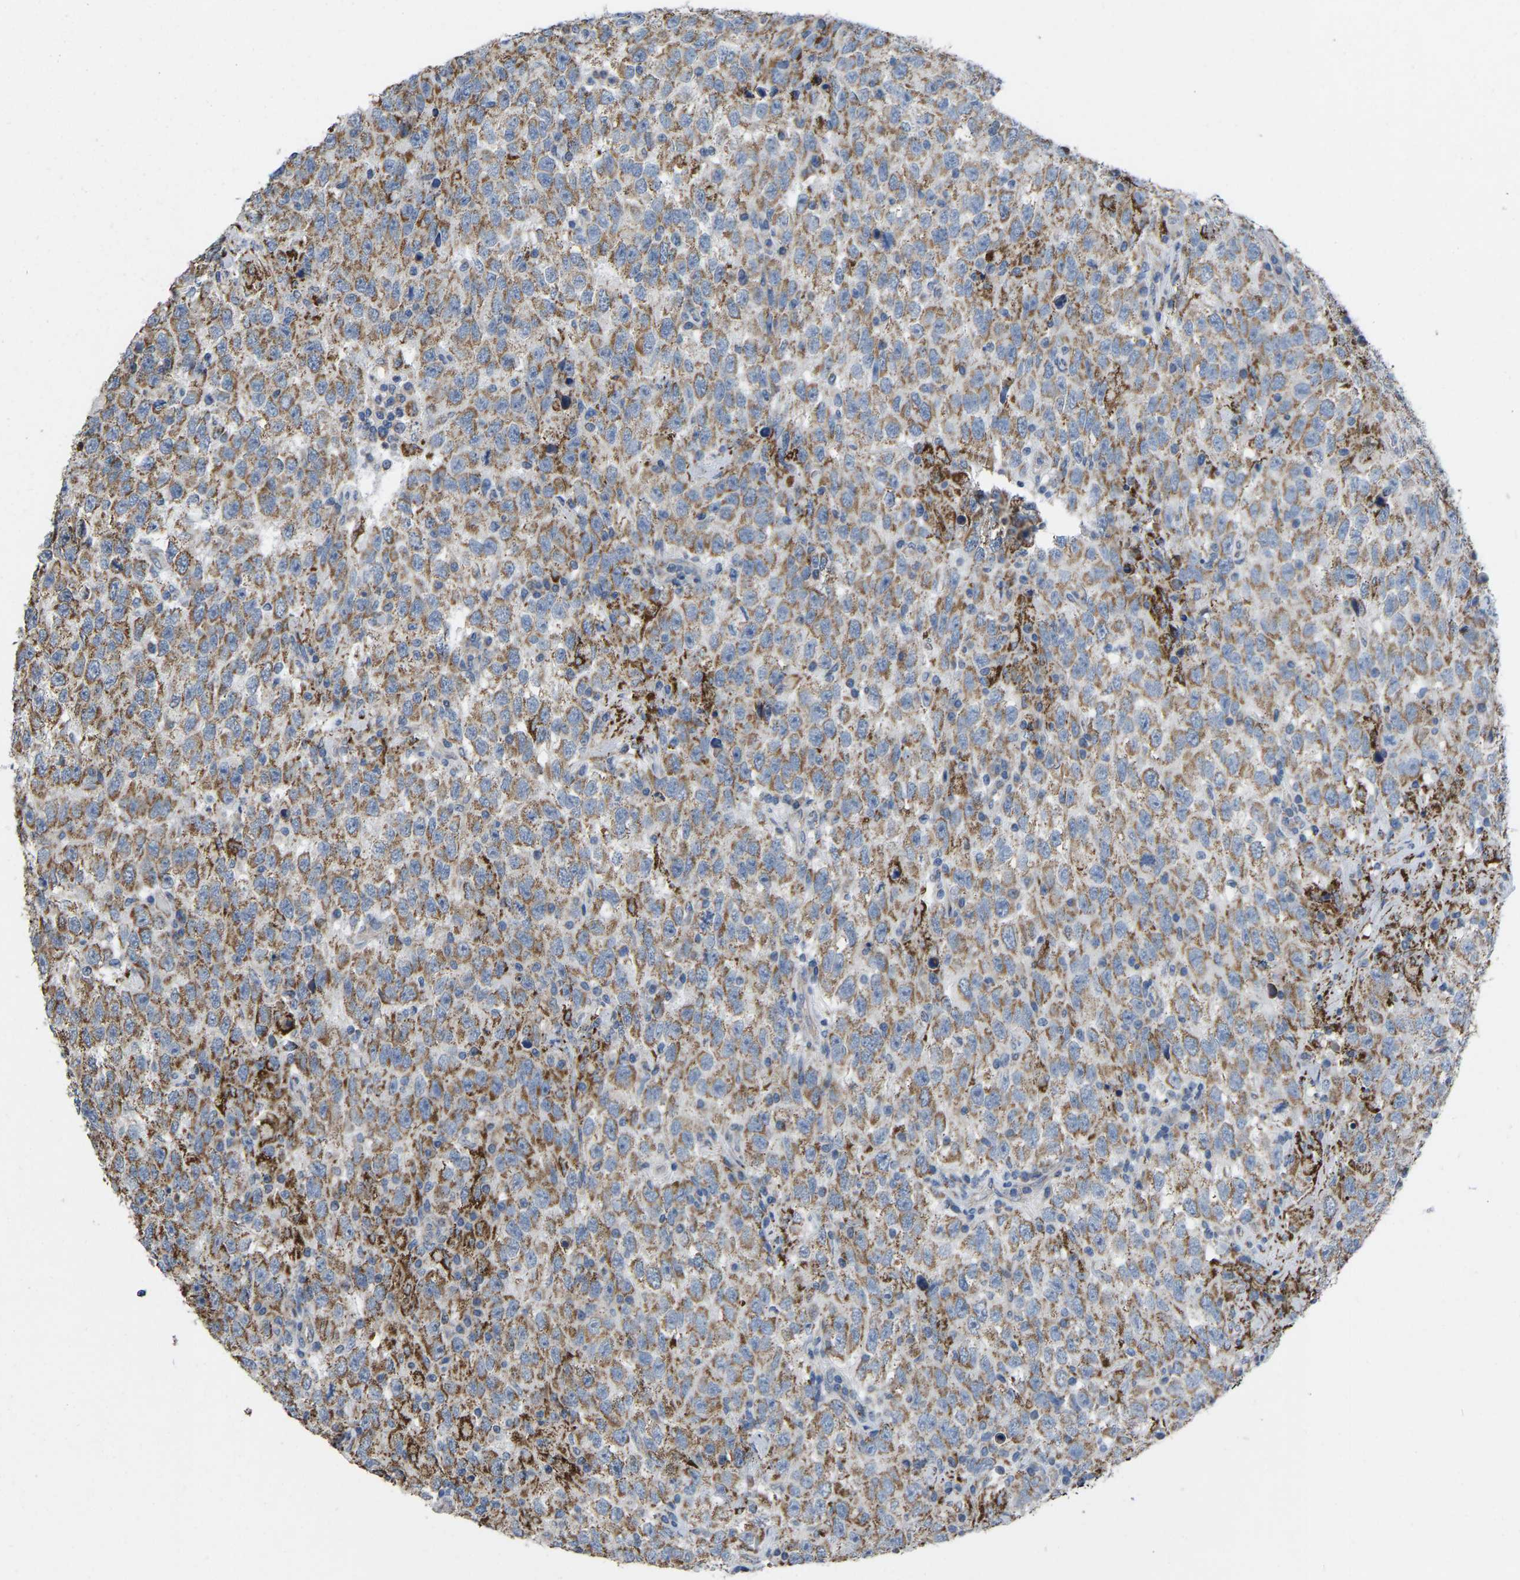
{"staining": {"intensity": "moderate", "quantity": ">75%", "location": "cytoplasmic/membranous"}, "tissue": "testis cancer", "cell_type": "Tumor cells", "image_type": "cancer", "snomed": [{"axis": "morphology", "description": "Seminoma, NOS"}, {"axis": "topography", "description": "Testis"}], "caption": "Testis cancer (seminoma) stained with DAB (3,3'-diaminobenzidine) immunohistochemistry exhibits medium levels of moderate cytoplasmic/membranous expression in about >75% of tumor cells. The protein of interest is shown in brown color, while the nuclei are stained blue.", "gene": "BCL10", "patient": {"sex": "male", "age": 41}}